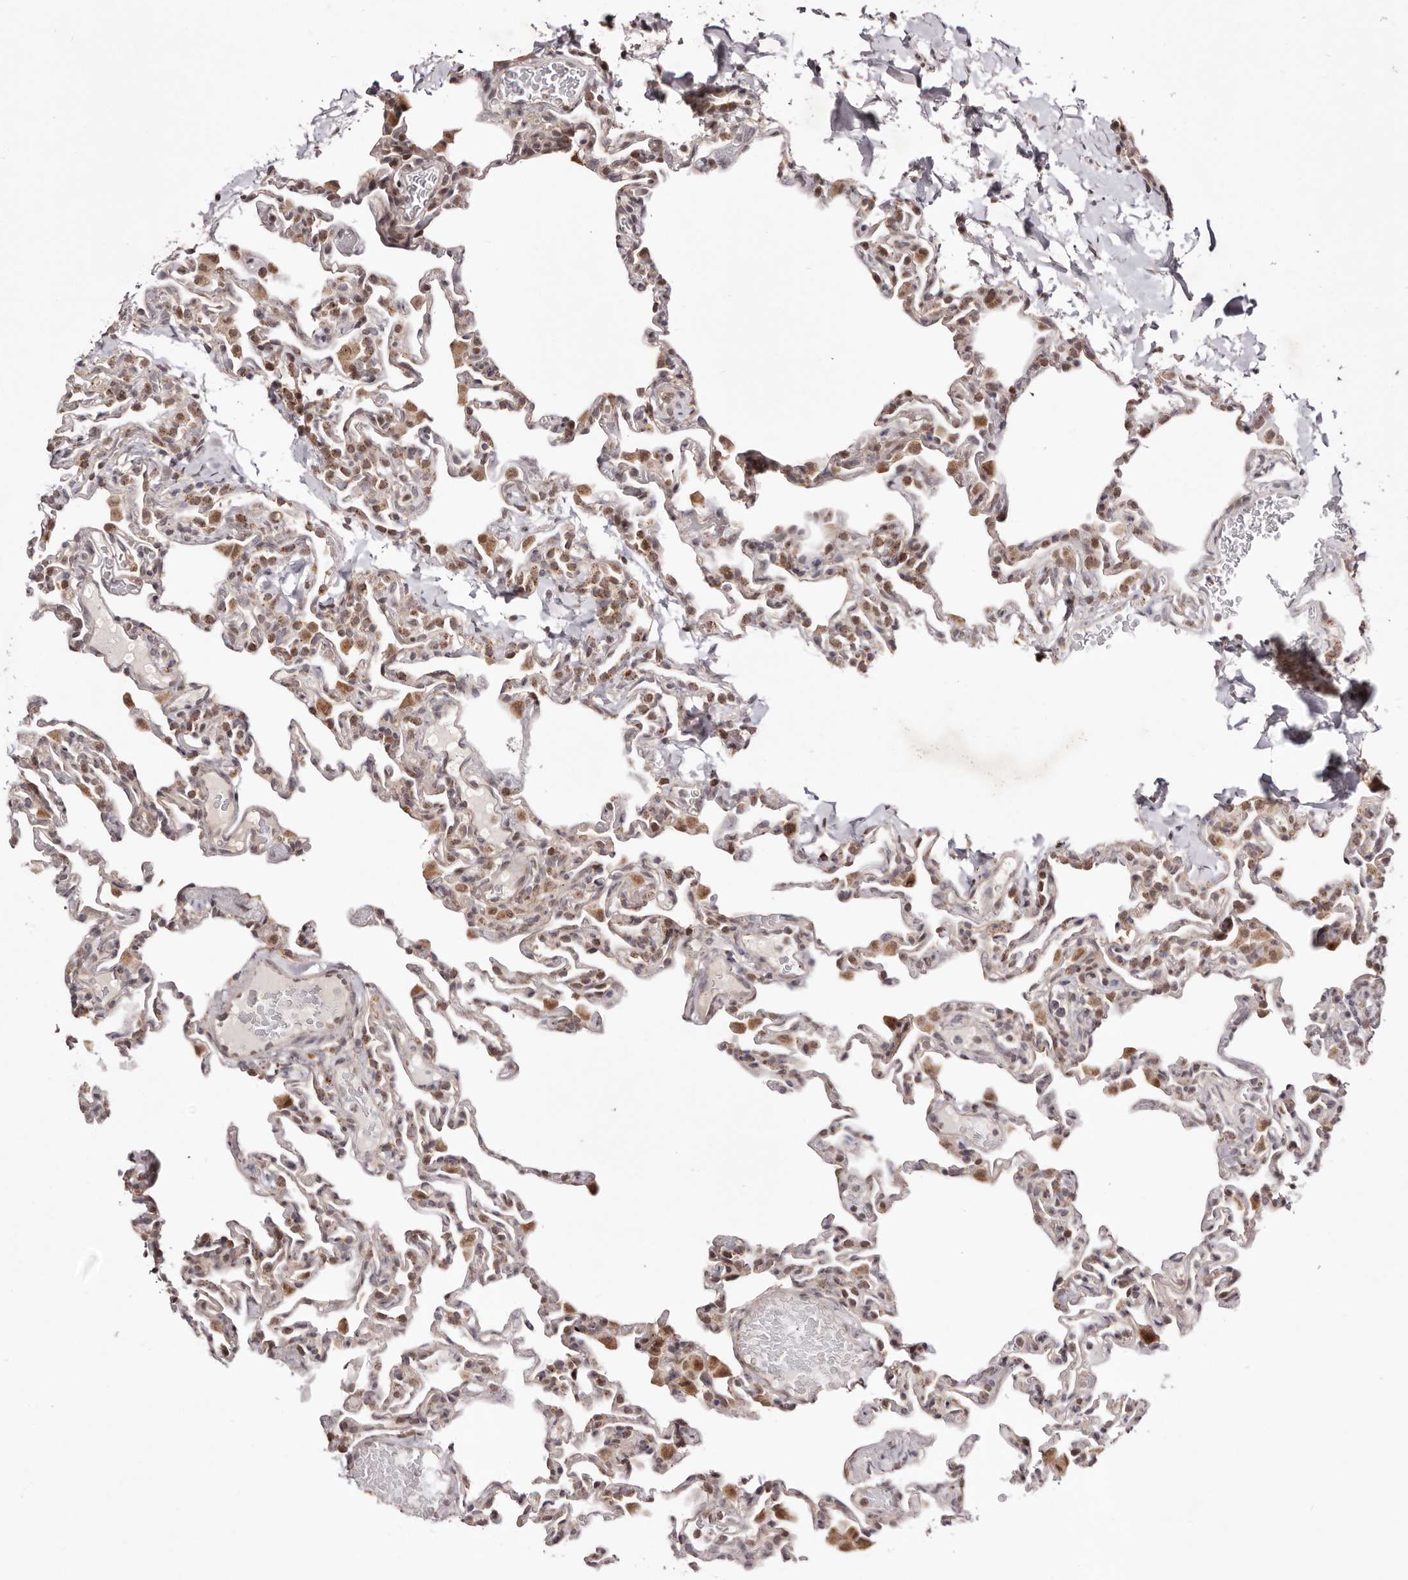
{"staining": {"intensity": "moderate", "quantity": "25%-75%", "location": "cytoplasmic/membranous"}, "tissue": "lung", "cell_type": "Alveolar cells", "image_type": "normal", "snomed": [{"axis": "morphology", "description": "Normal tissue, NOS"}, {"axis": "topography", "description": "Lung"}], "caption": "A high-resolution photomicrograph shows immunohistochemistry (IHC) staining of benign lung, which reveals moderate cytoplasmic/membranous staining in approximately 25%-75% of alveolar cells.", "gene": "EGR3", "patient": {"sex": "male", "age": 20}}